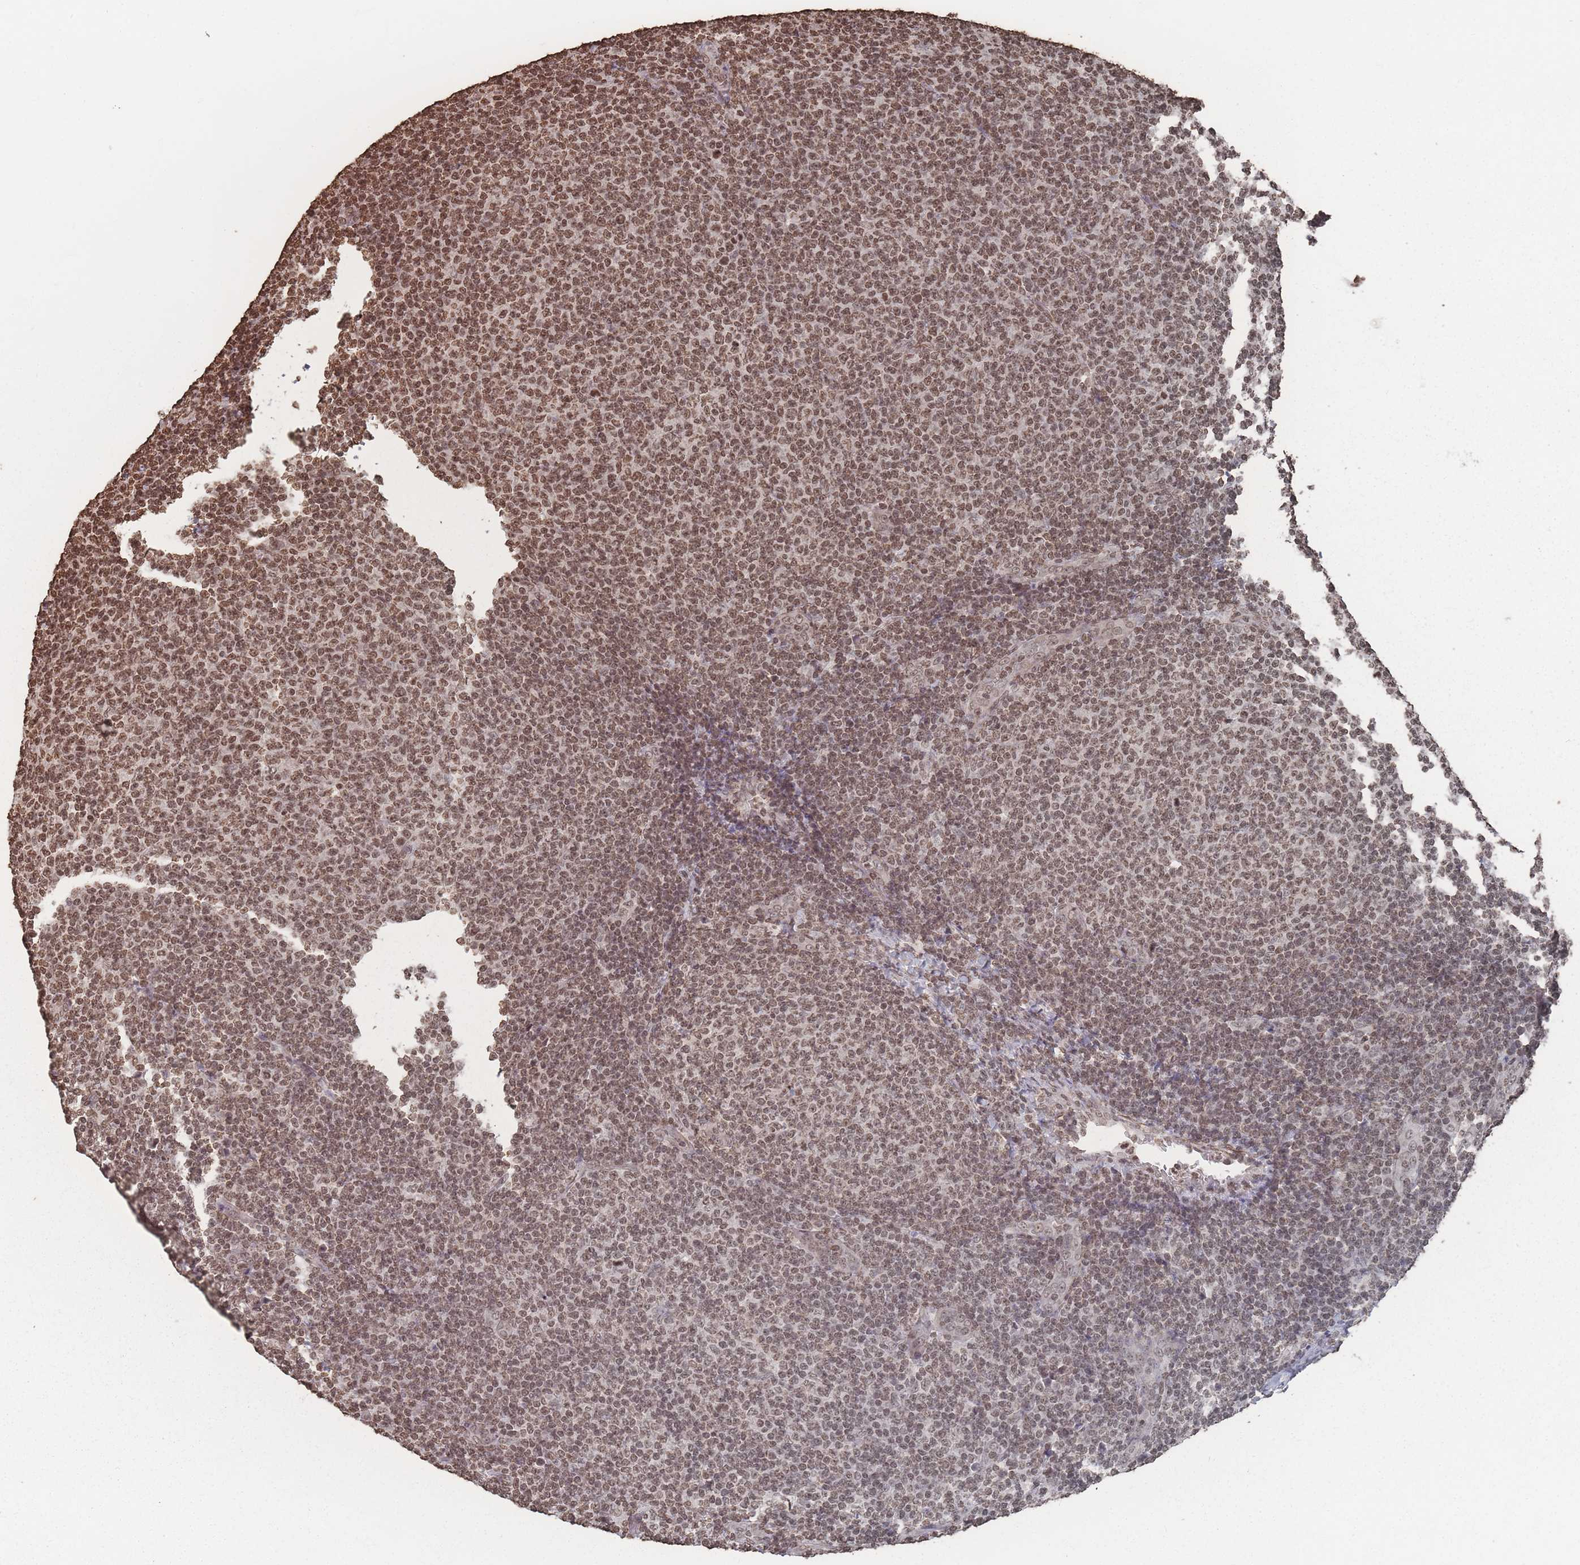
{"staining": {"intensity": "moderate", "quantity": ">75%", "location": "nuclear"}, "tissue": "lymphoma", "cell_type": "Tumor cells", "image_type": "cancer", "snomed": [{"axis": "morphology", "description": "Malignant lymphoma, non-Hodgkin's type, Low grade"}, {"axis": "topography", "description": "Lymph node"}], "caption": "The immunohistochemical stain shows moderate nuclear expression in tumor cells of lymphoma tissue.", "gene": "PLEKHG5", "patient": {"sex": "male", "age": 66}}